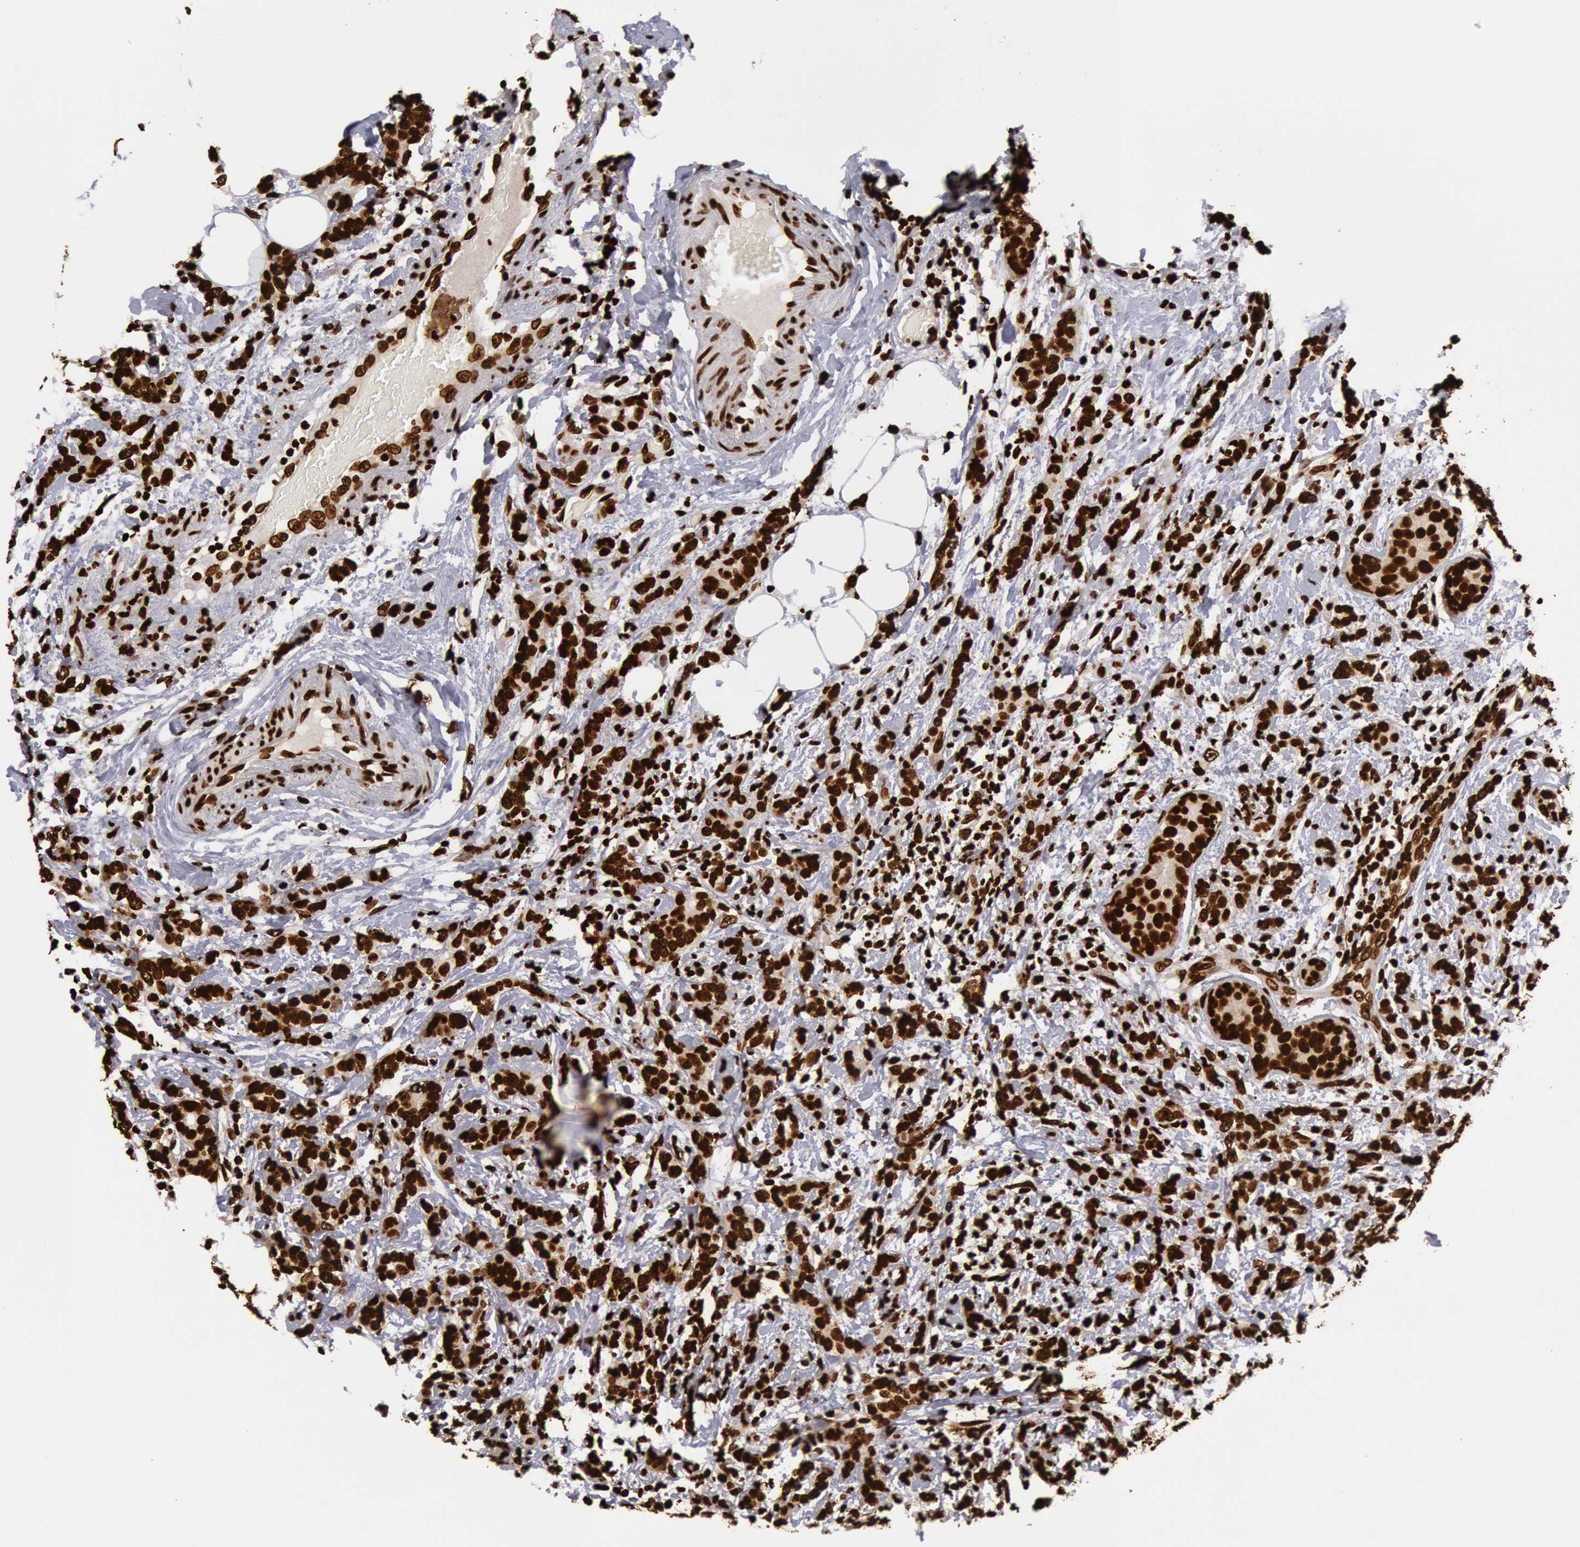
{"staining": {"intensity": "strong", "quantity": ">75%", "location": "nuclear"}, "tissue": "breast cancer", "cell_type": "Tumor cells", "image_type": "cancer", "snomed": [{"axis": "morphology", "description": "Duct carcinoma"}, {"axis": "topography", "description": "Breast"}], "caption": "High-magnification brightfield microscopy of breast cancer stained with DAB (brown) and counterstained with hematoxylin (blue). tumor cells exhibit strong nuclear staining is identified in about>75% of cells.", "gene": "H3-4", "patient": {"sex": "female", "age": 53}}